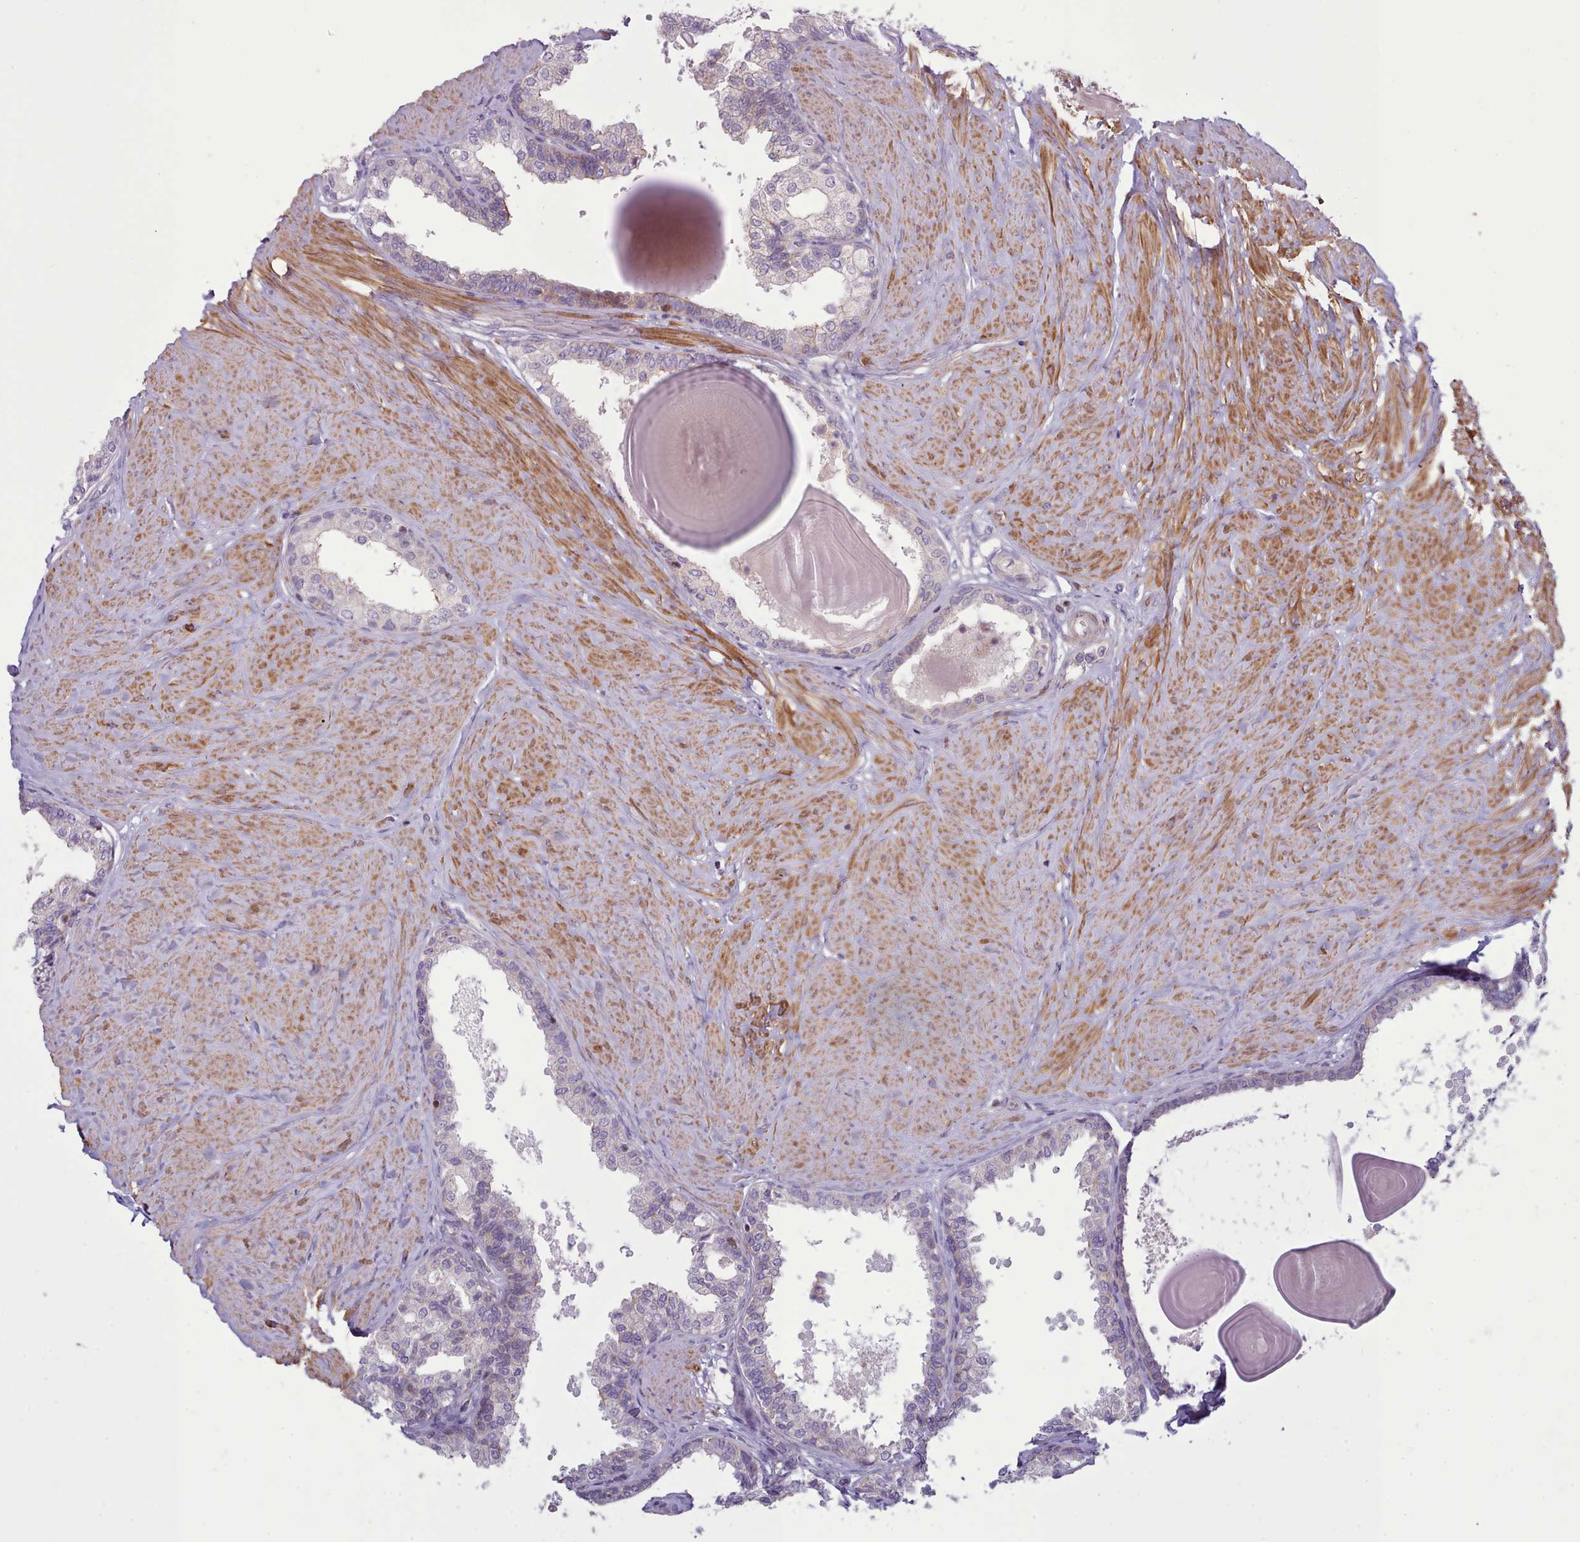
{"staining": {"intensity": "weak", "quantity": "<25%", "location": "cytoplasmic/membranous"}, "tissue": "prostate", "cell_type": "Glandular cells", "image_type": "normal", "snomed": [{"axis": "morphology", "description": "Normal tissue, NOS"}, {"axis": "topography", "description": "Prostate"}], "caption": "This is a image of IHC staining of benign prostate, which shows no positivity in glandular cells. Brightfield microscopy of immunohistochemistry (IHC) stained with DAB (3,3'-diaminobenzidine) (brown) and hematoxylin (blue), captured at high magnification.", "gene": "TENT4B", "patient": {"sex": "male", "age": 48}}